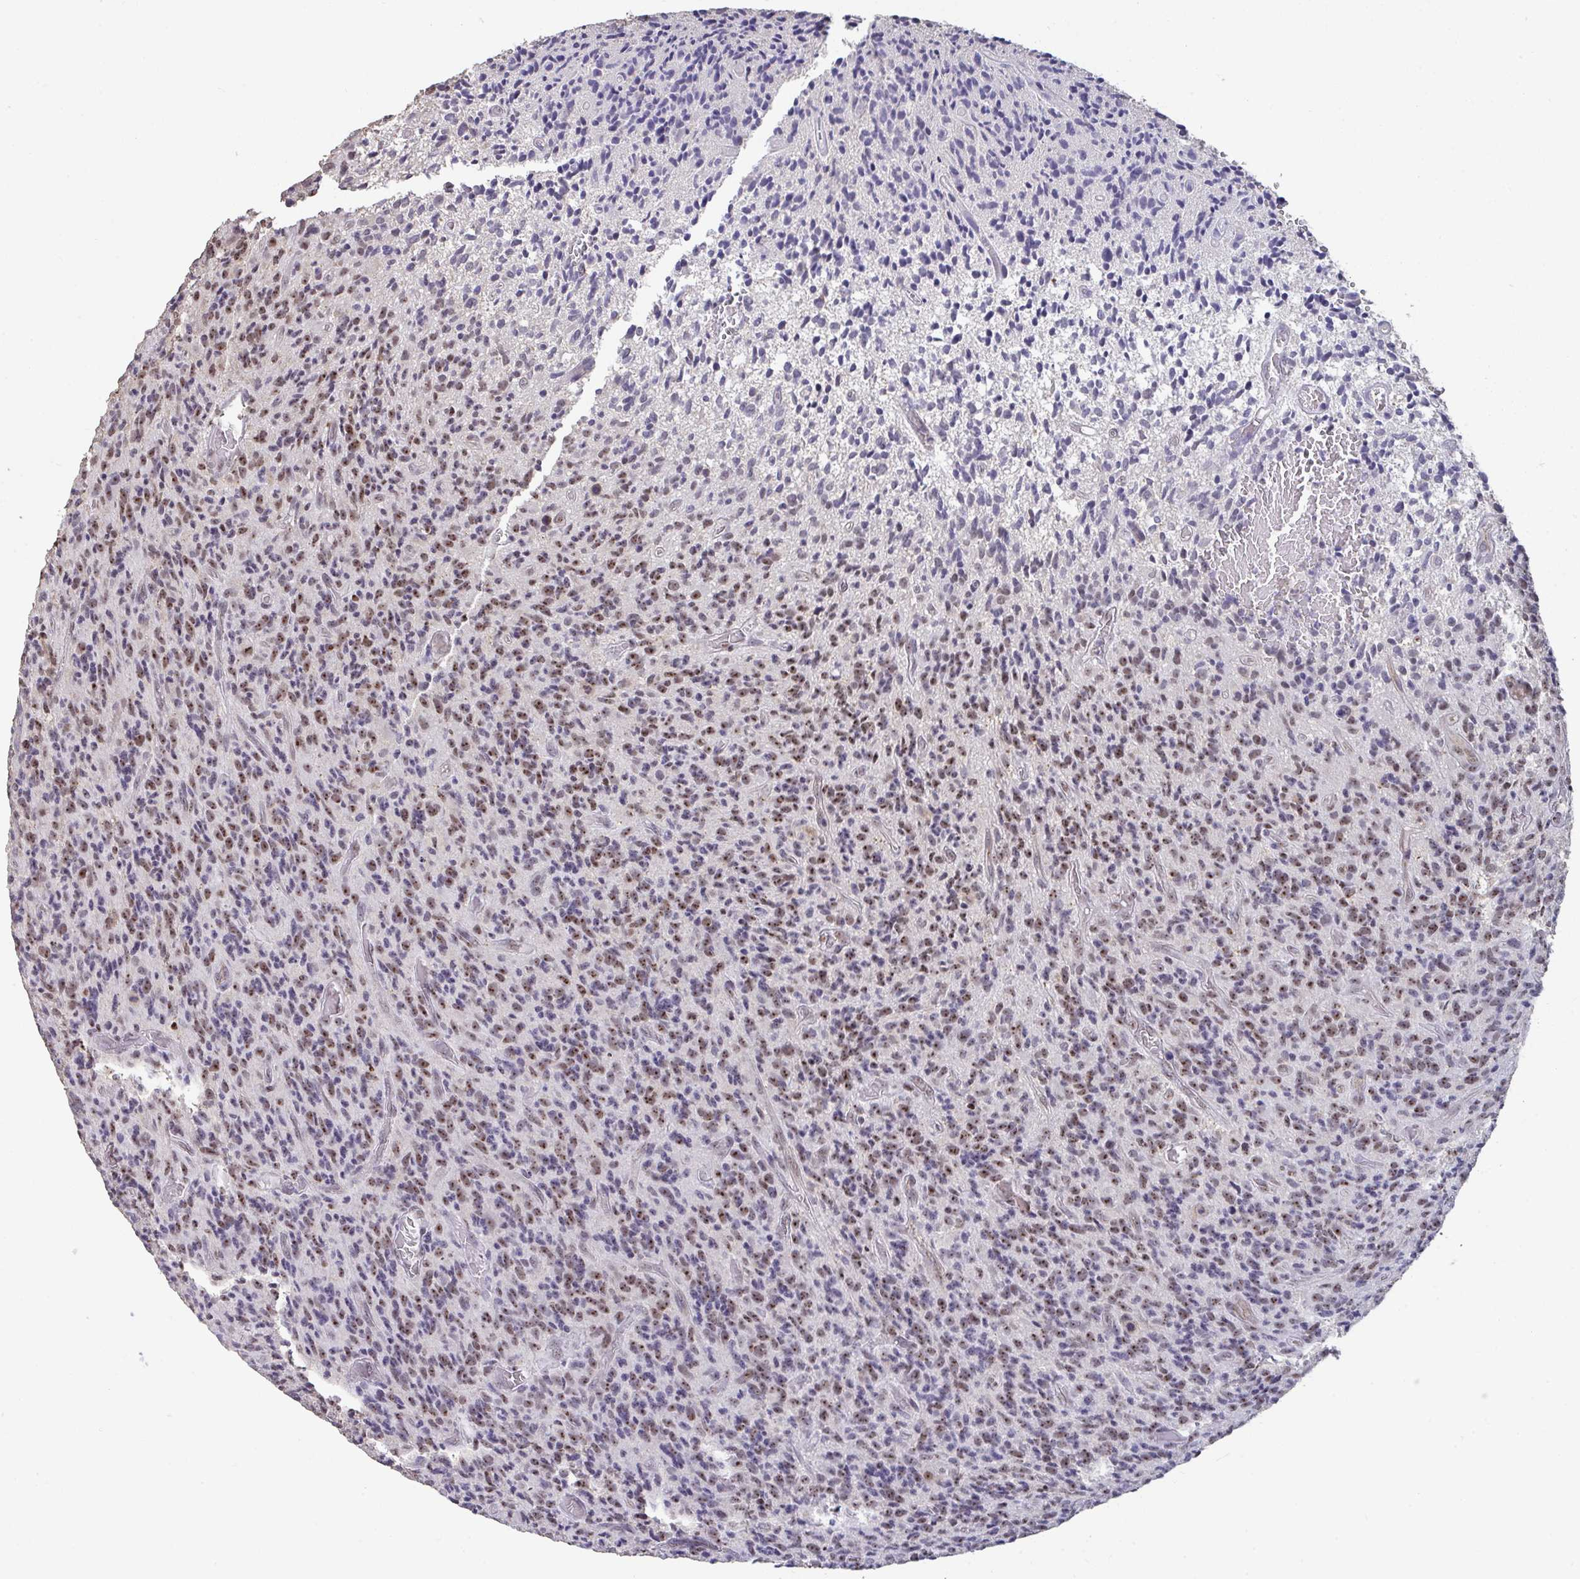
{"staining": {"intensity": "weak", "quantity": "25%-75%", "location": "nuclear"}, "tissue": "glioma", "cell_type": "Tumor cells", "image_type": "cancer", "snomed": [{"axis": "morphology", "description": "Glioma, malignant, High grade"}, {"axis": "topography", "description": "Brain"}], "caption": "Brown immunohistochemical staining in glioma shows weak nuclear expression in about 25%-75% of tumor cells.", "gene": "SENP3", "patient": {"sex": "male", "age": 76}}